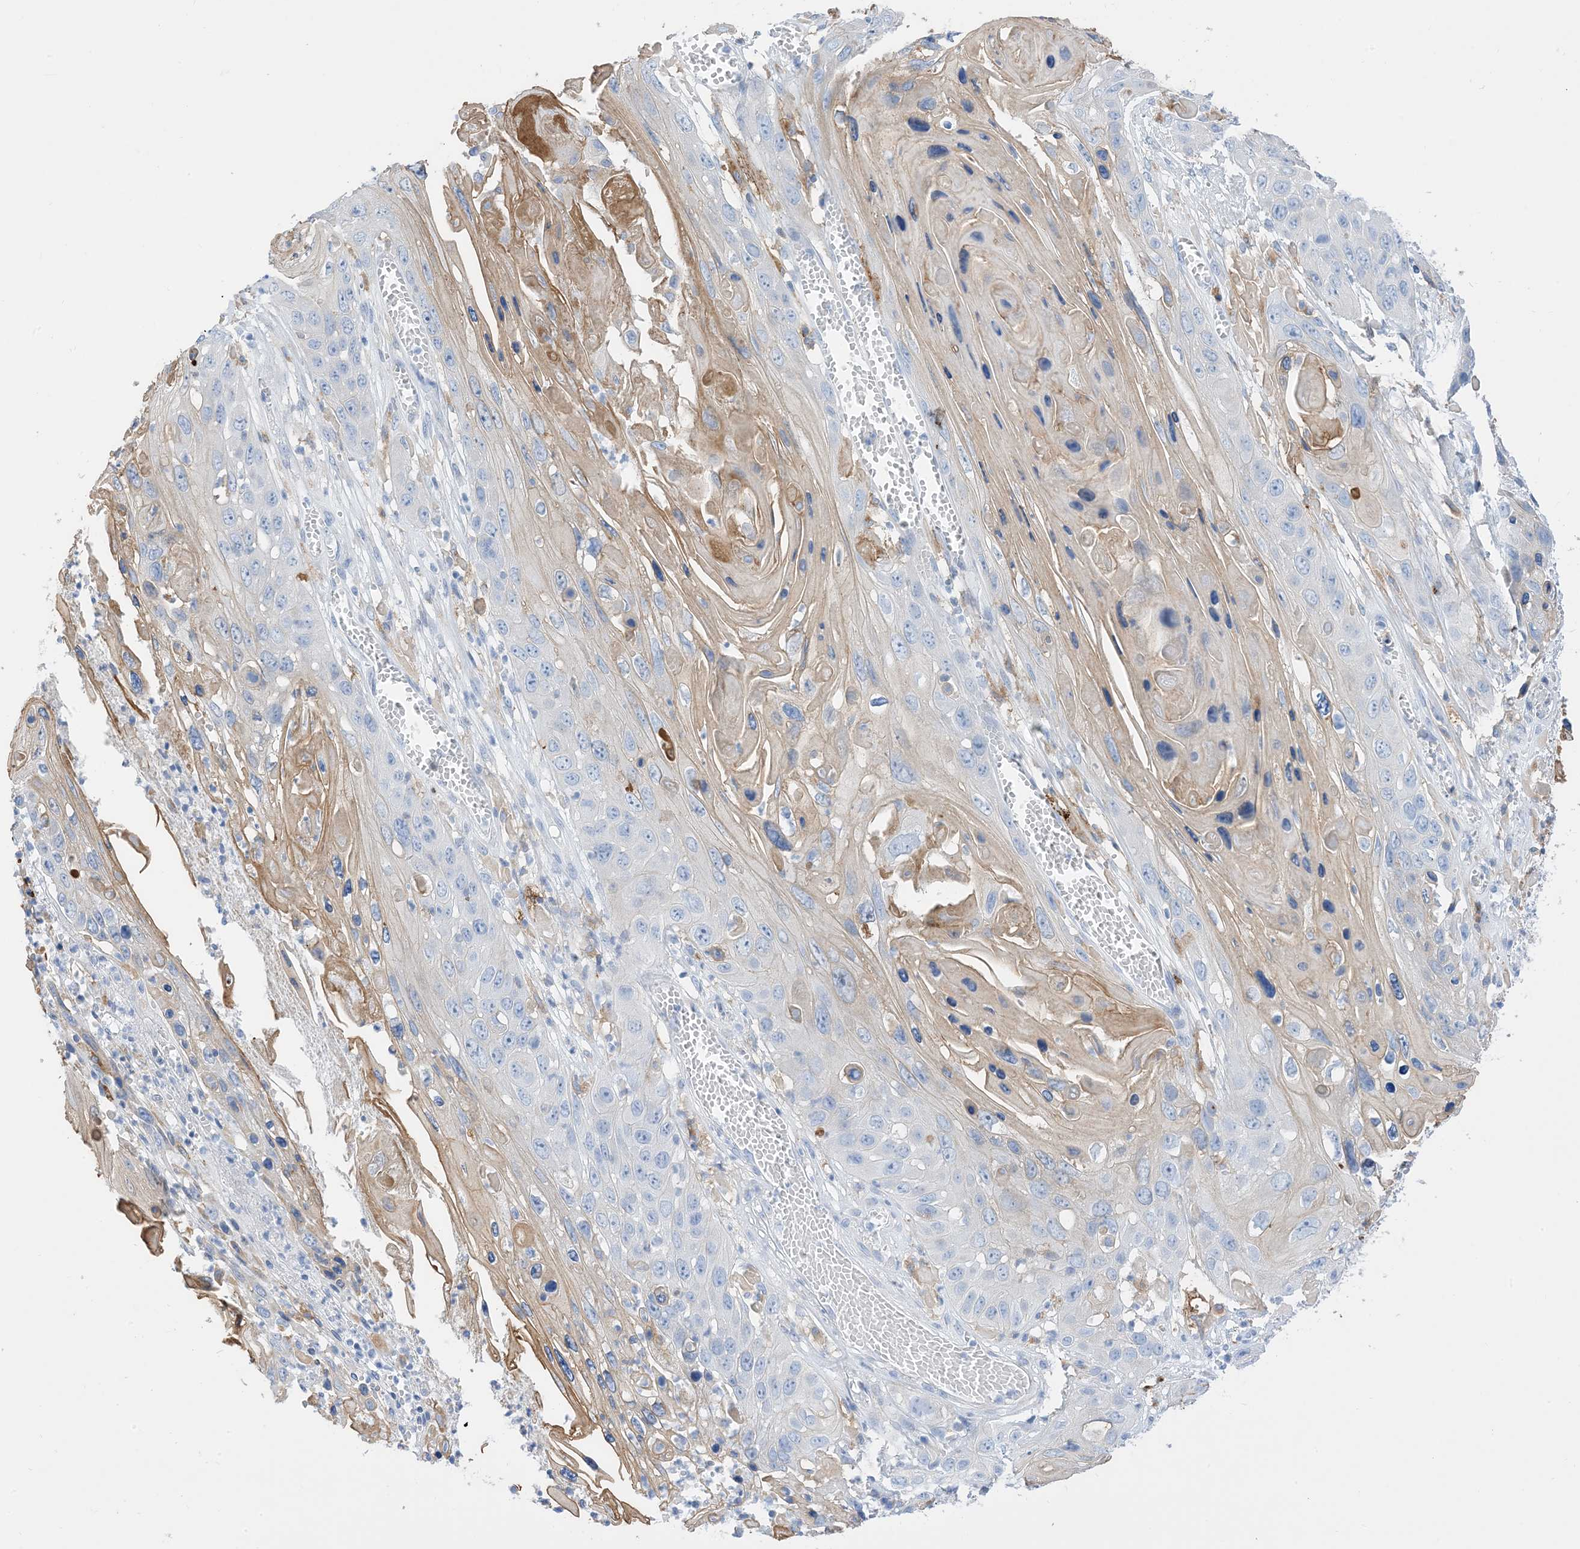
{"staining": {"intensity": "negative", "quantity": "none", "location": "none"}, "tissue": "skin cancer", "cell_type": "Tumor cells", "image_type": "cancer", "snomed": [{"axis": "morphology", "description": "Squamous cell carcinoma, NOS"}, {"axis": "topography", "description": "Skin"}], "caption": "There is no significant staining in tumor cells of skin squamous cell carcinoma. (Brightfield microscopy of DAB (3,3'-diaminobenzidine) immunohistochemistry at high magnification).", "gene": "DPH3", "patient": {"sex": "male", "age": 55}}